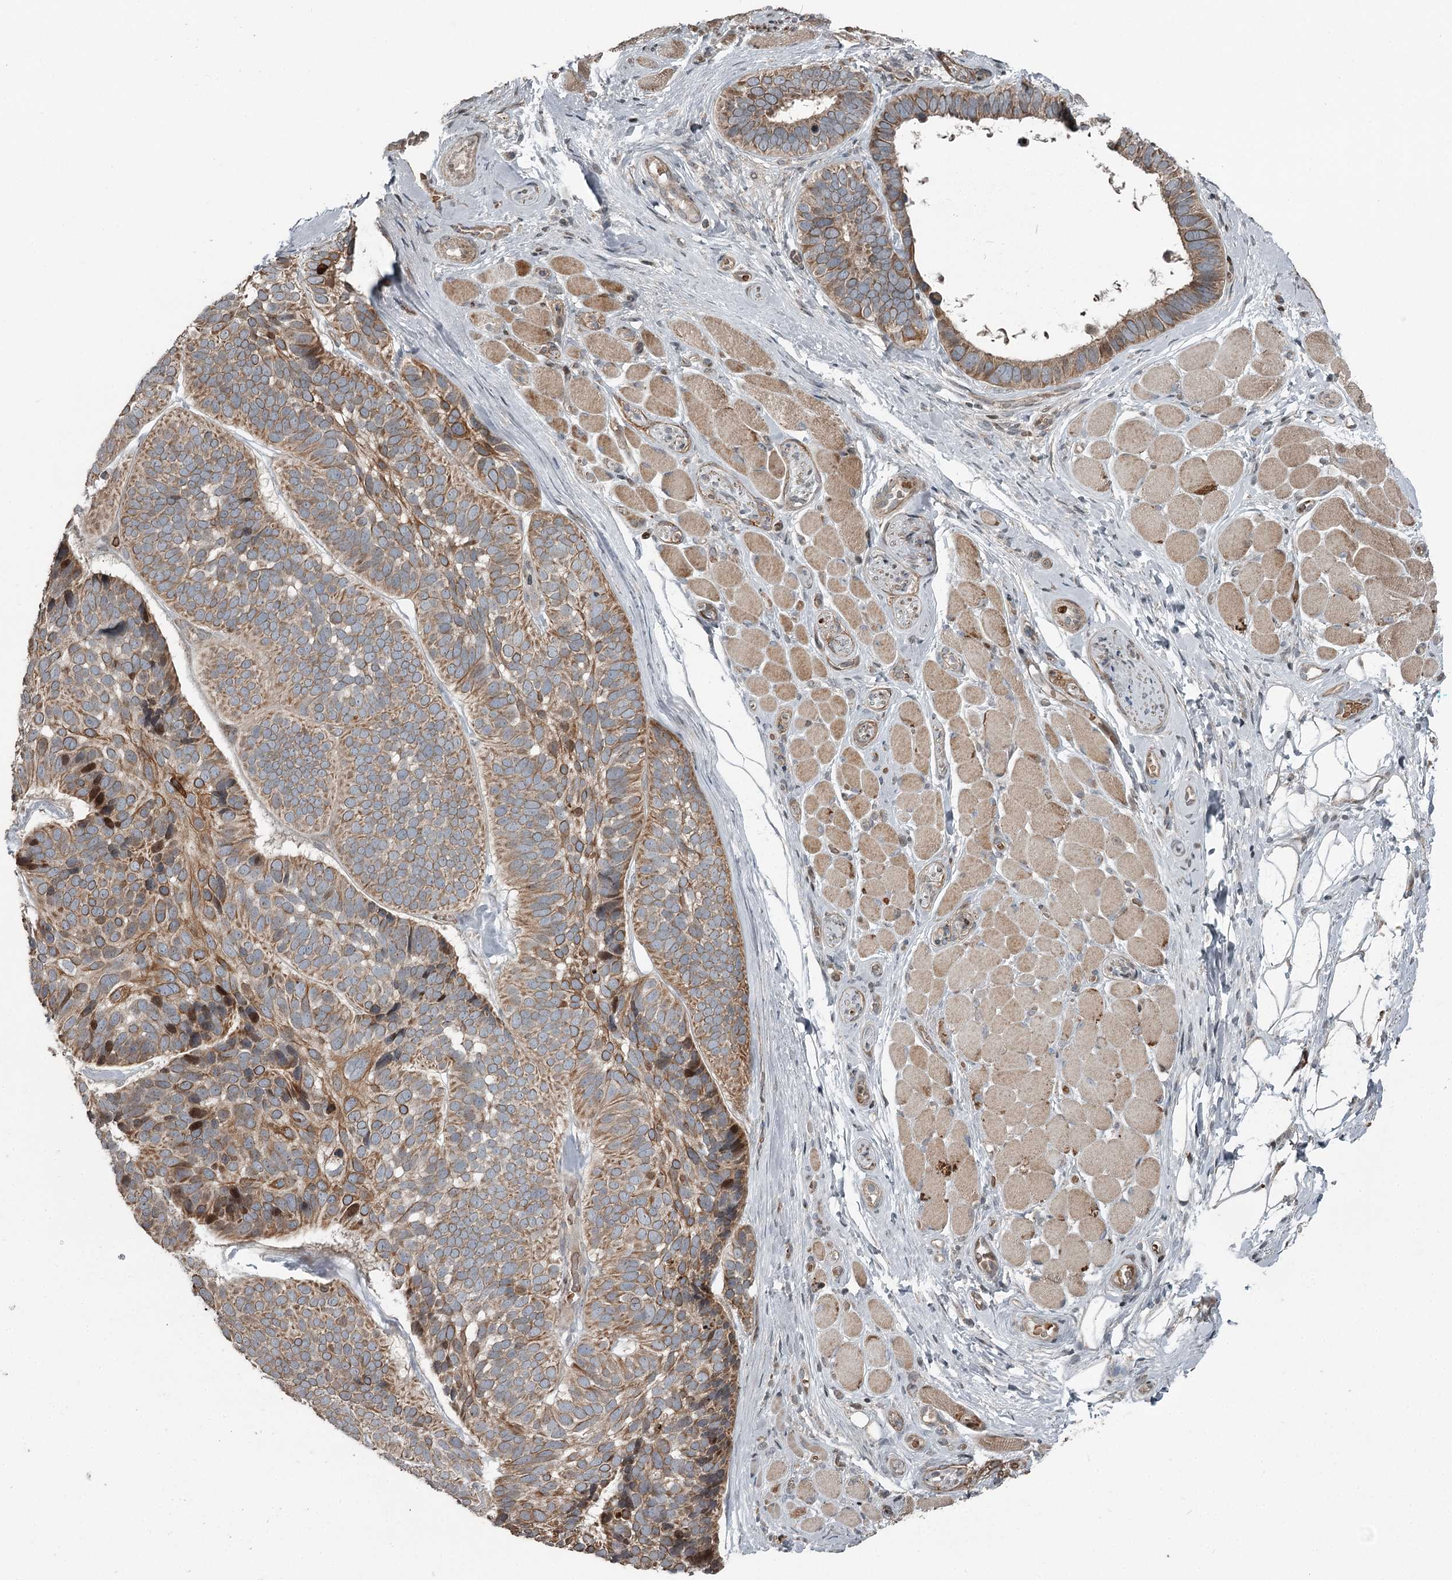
{"staining": {"intensity": "moderate", "quantity": ">75%", "location": "cytoplasmic/membranous"}, "tissue": "skin cancer", "cell_type": "Tumor cells", "image_type": "cancer", "snomed": [{"axis": "morphology", "description": "Basal cell carcinoma"}, {"axis": "topography", "description": "Skin"}], "caption": "The micrograph demonstrates staining of skin cancer, revealing moderate cytoplasmic/membranous protein expression (brown color) within tumor cells. (brown staining indicates protein expression, while blue staining denotes nuclei).", "gene": "RASSF8", "patient": {"sex": "male", "age": 62}}